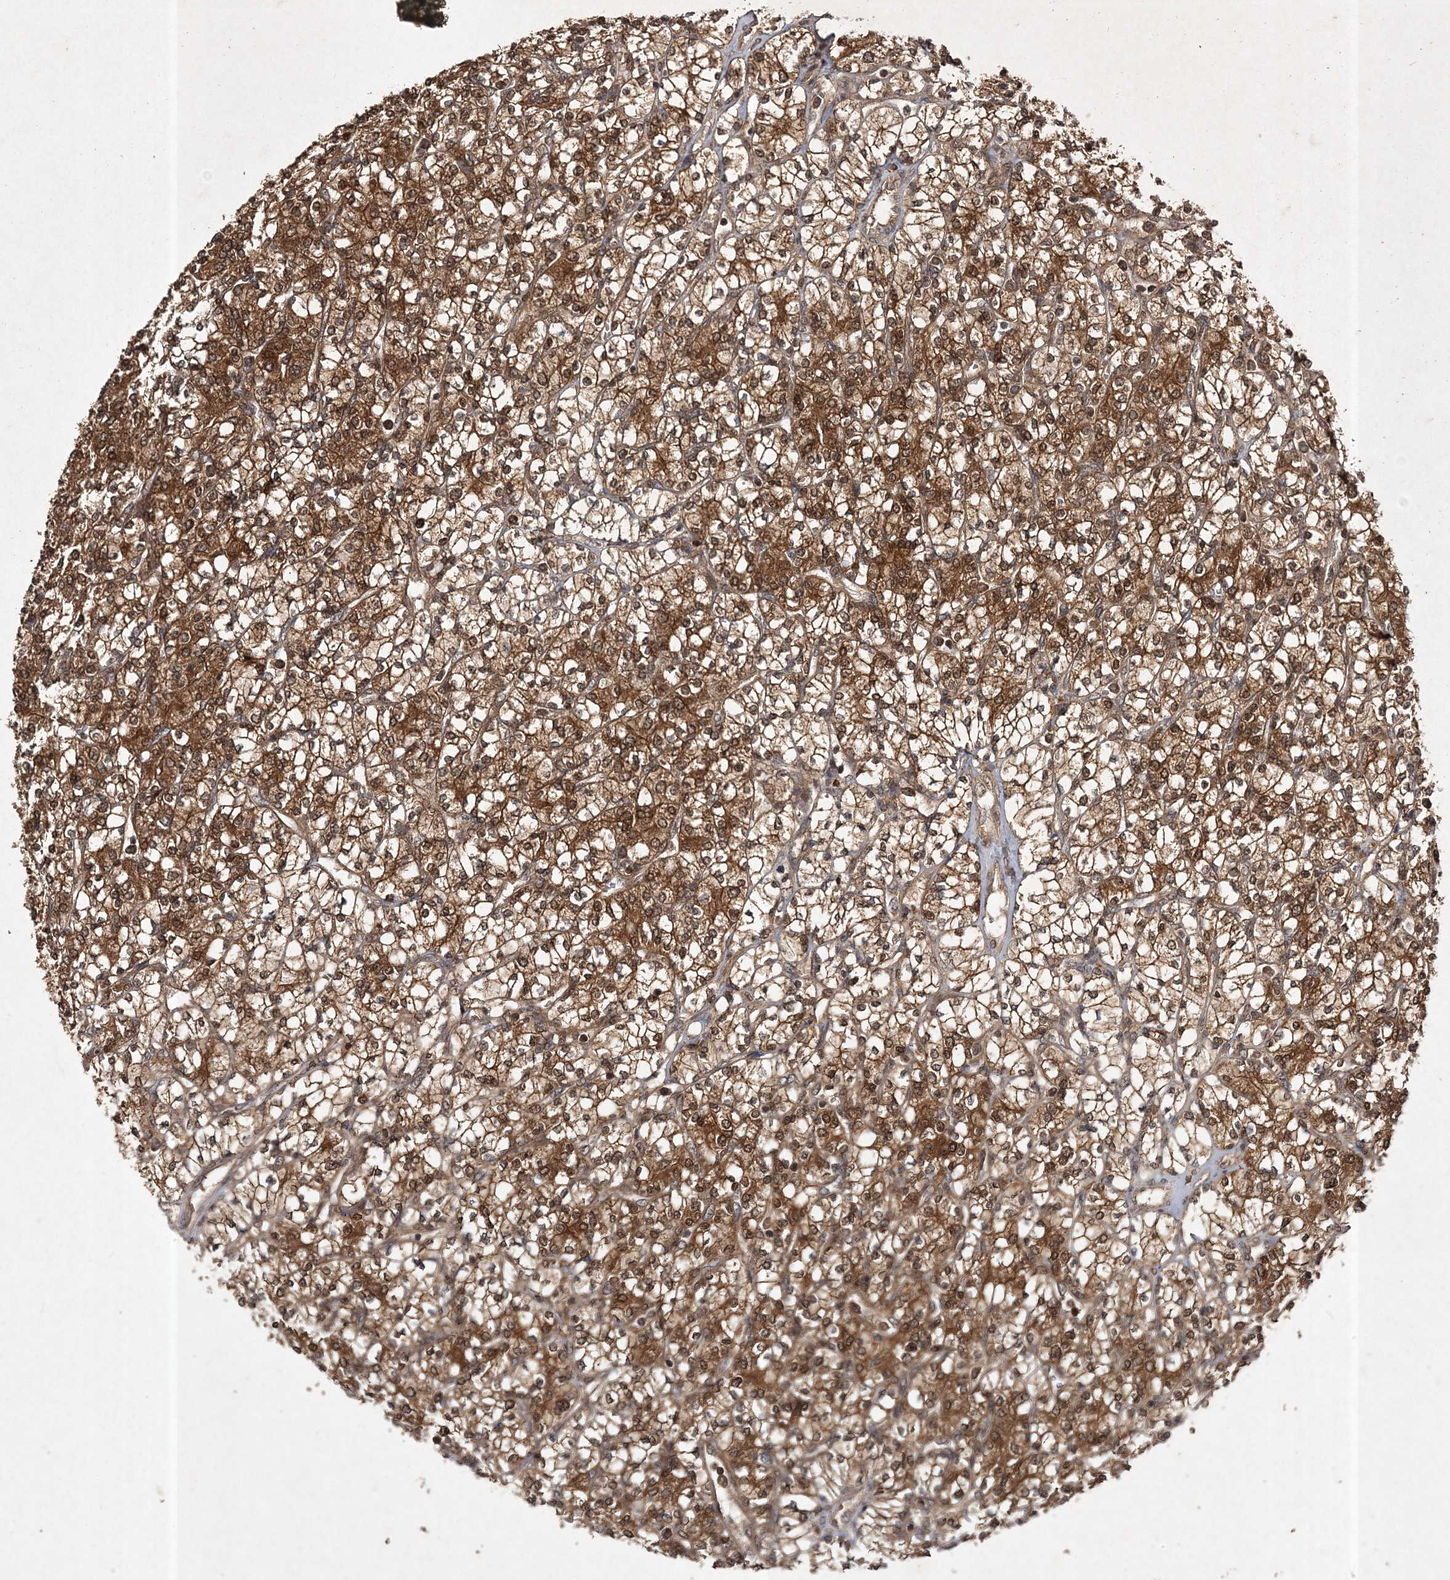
{"staining": {"intensity": "strong", "quantity": ">75%", "location": "cytoplasmic/membranous,nuclear"}, "tissue": "renal cancer", "cell_type": "Tumor cells", "image_type": "cancer", "snomed": [{"axis": "morphology", "description": "Adenocarcinoma, NOS"}, {"axis": "topography", "description": "Kidney"}], "caption": "Immunohistochemistry of human renal cancer displays high levels of strong cytoplasmic/membranous and nuclear staining in approximately >75% of tumor cells.", "gene": "NIF3L1", "patient": {"sex": "male", "age": 77}}